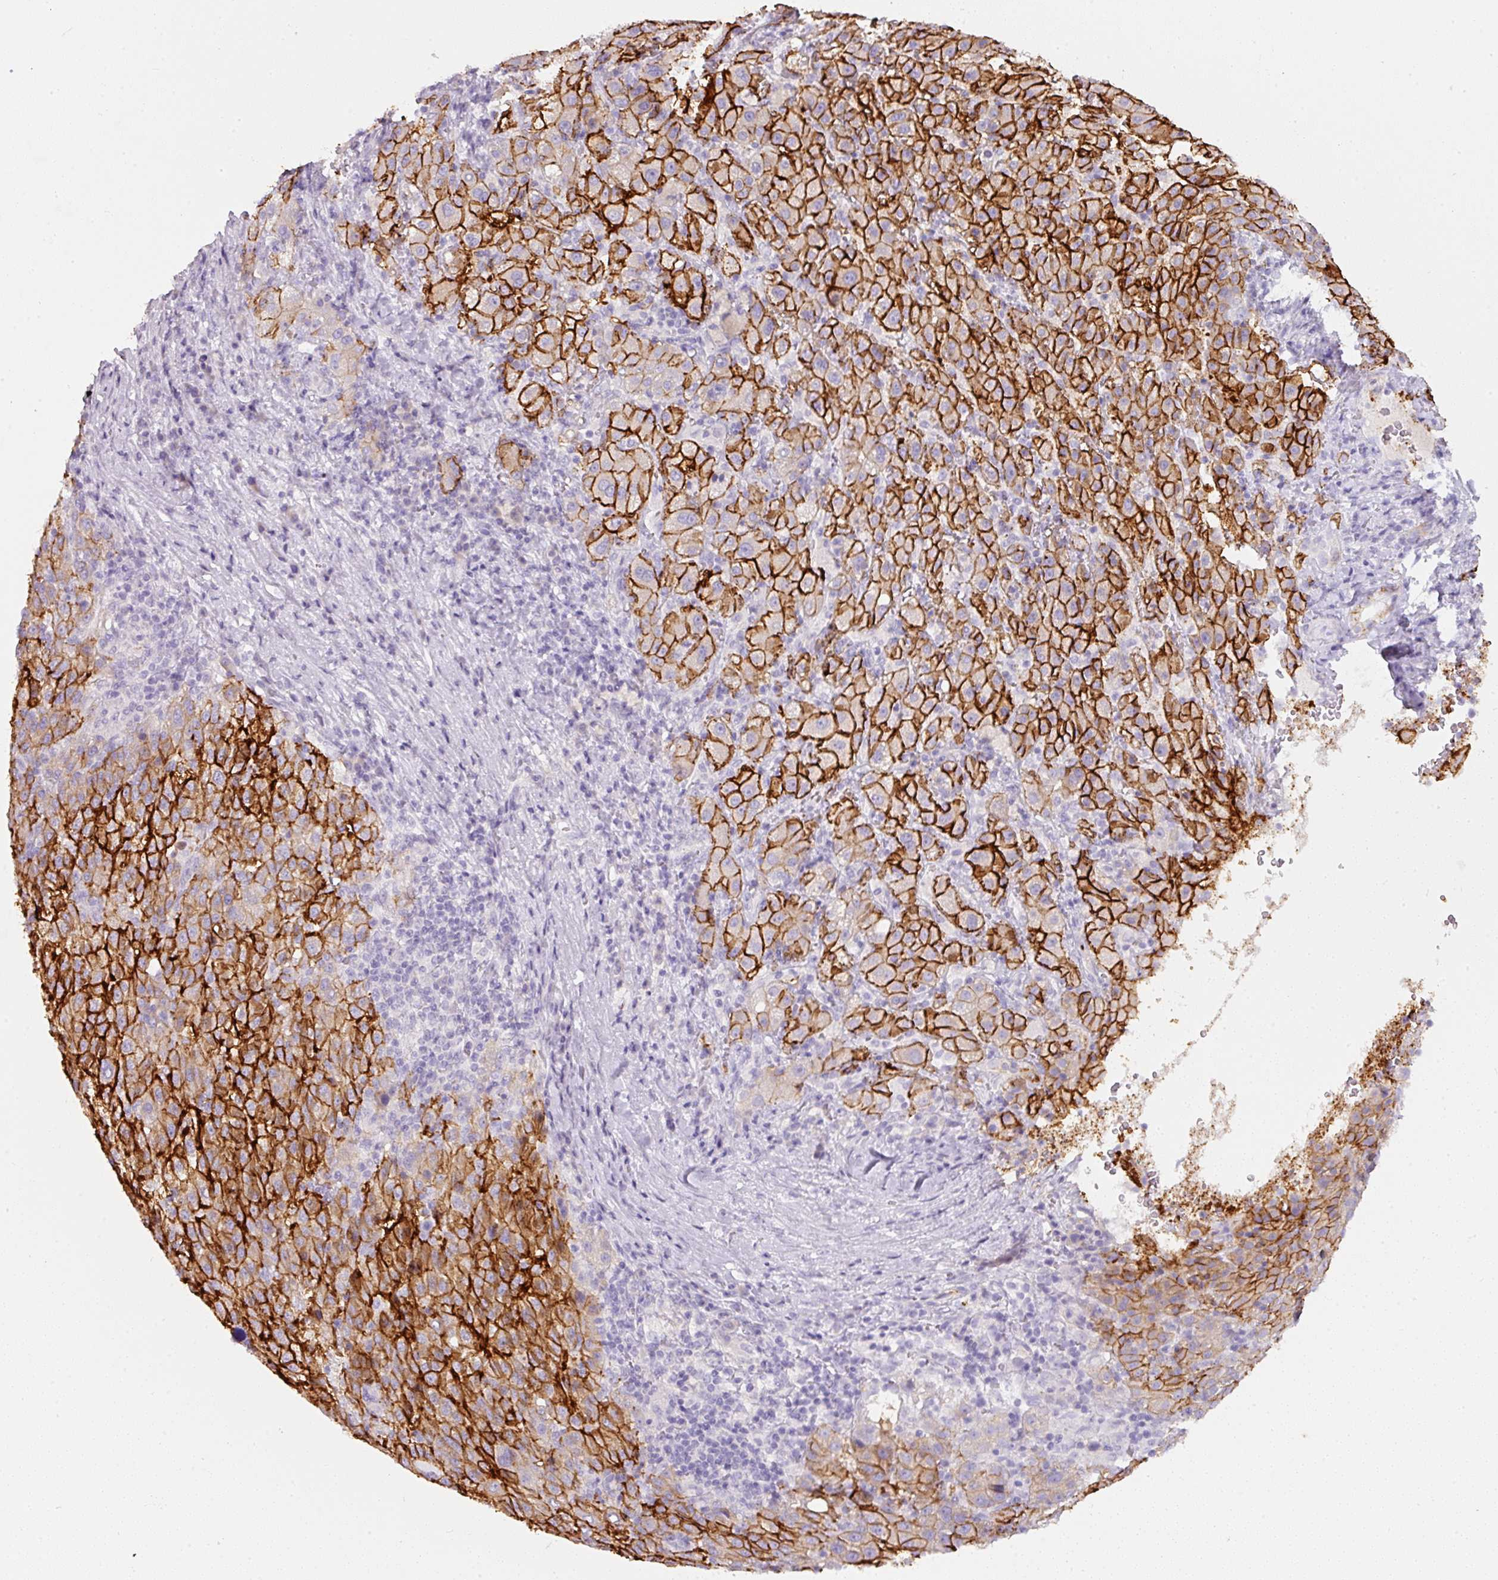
{"staining": {"intensity": "strong", "quantity": ">75%", "location": "cytoplasmic/membranous"}, "tissue": "liver cancer", "cell_type": "Tumor cells", "image_type": "cancer", "snomed": [{"axis": "morphology", "description": "Carcinoma, Hepatocellular, NOS"}, {"axis": "topography", "description": "Liver"}], "caption": "This is a histology image of IHC staining of liver hepatocellular carcinoma, which shows strong expression in the cytoplasmic/membranous of tumor cells.", "gene": "SLC2A2", "patient": {"sex": "female", "age": 58}}